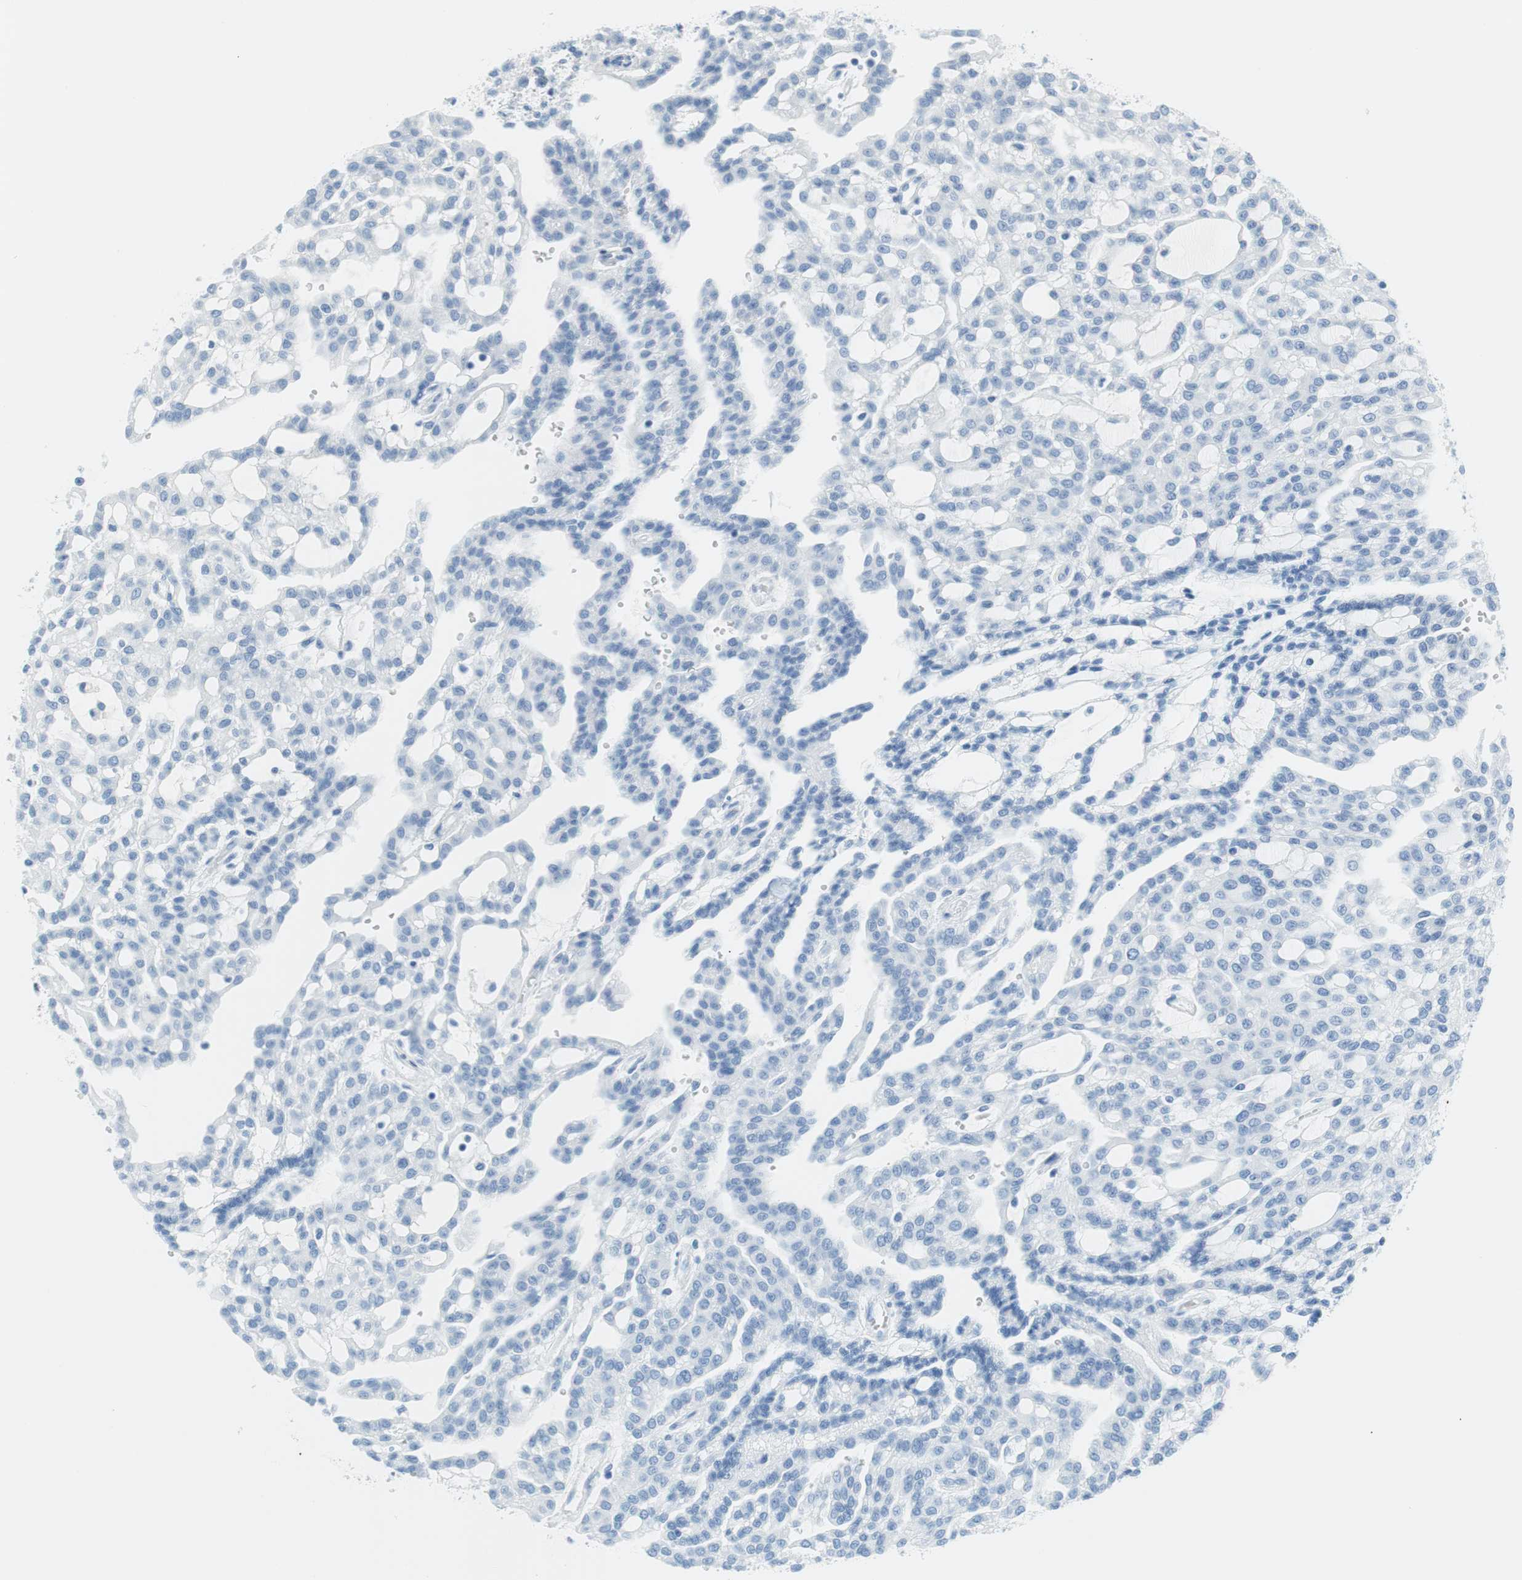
{"staining": {"intensity": "negative", "quantity": "none", "location": "none"}, "tissue": "renal cancer", "cell_type": "Tumor cells", "image_type": "cancer", "snomed": [{"axis": "morphology", "description": "Adenocarcinoma, NOS"}, {"axis": "topography", "description": "Kidney"}], "caption": "Immunohistochemistry of human adenocarcinoma (renal) exhibits no expression in tumor cells. Brightfield microscopy of immunohistochemistry (IHC) stained with DAB (brown) and hematoxylin (blue), captured at high magnification.", "gene": "MYH1", "patient": {"sex": "male", "age": 63}}